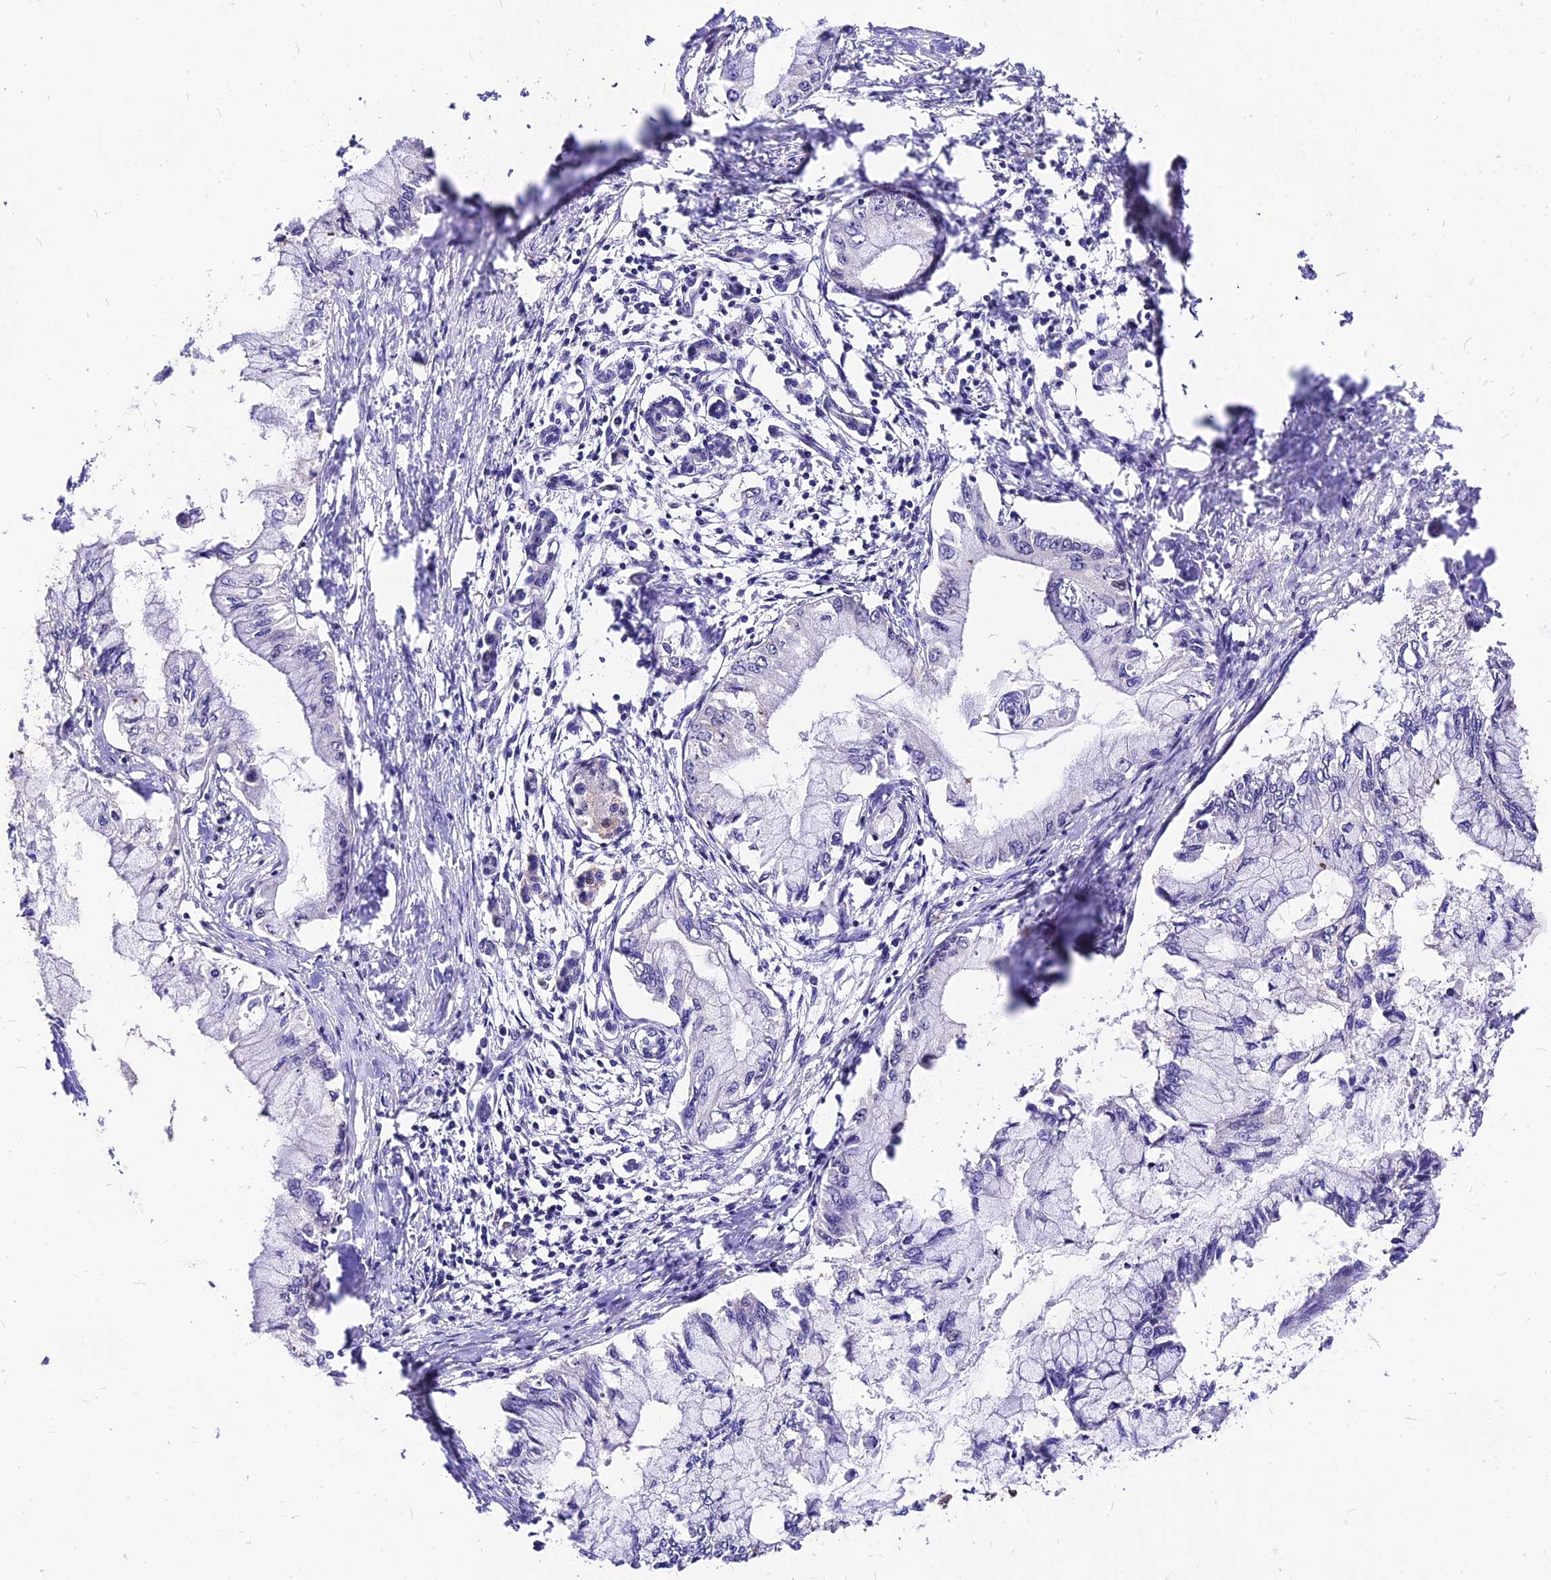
{"staining": {"intensity": "negative", "quantity": "none", "location": "none"}, "tissue": "pancreatic cancer", "cell_type": "Tumor cells", "image_type": "cancer", "snomed": [{"axis": "morphology", "description": "Adenocarcinoma, NOS"}, {"axis": "topography", "description": "Pancreas"}], "caption": "The micrograph reveals no staining of tumor cells in pancreatic cancer.", "gene": "DDX55", "patient": {"sex": "male", "age": 48}}